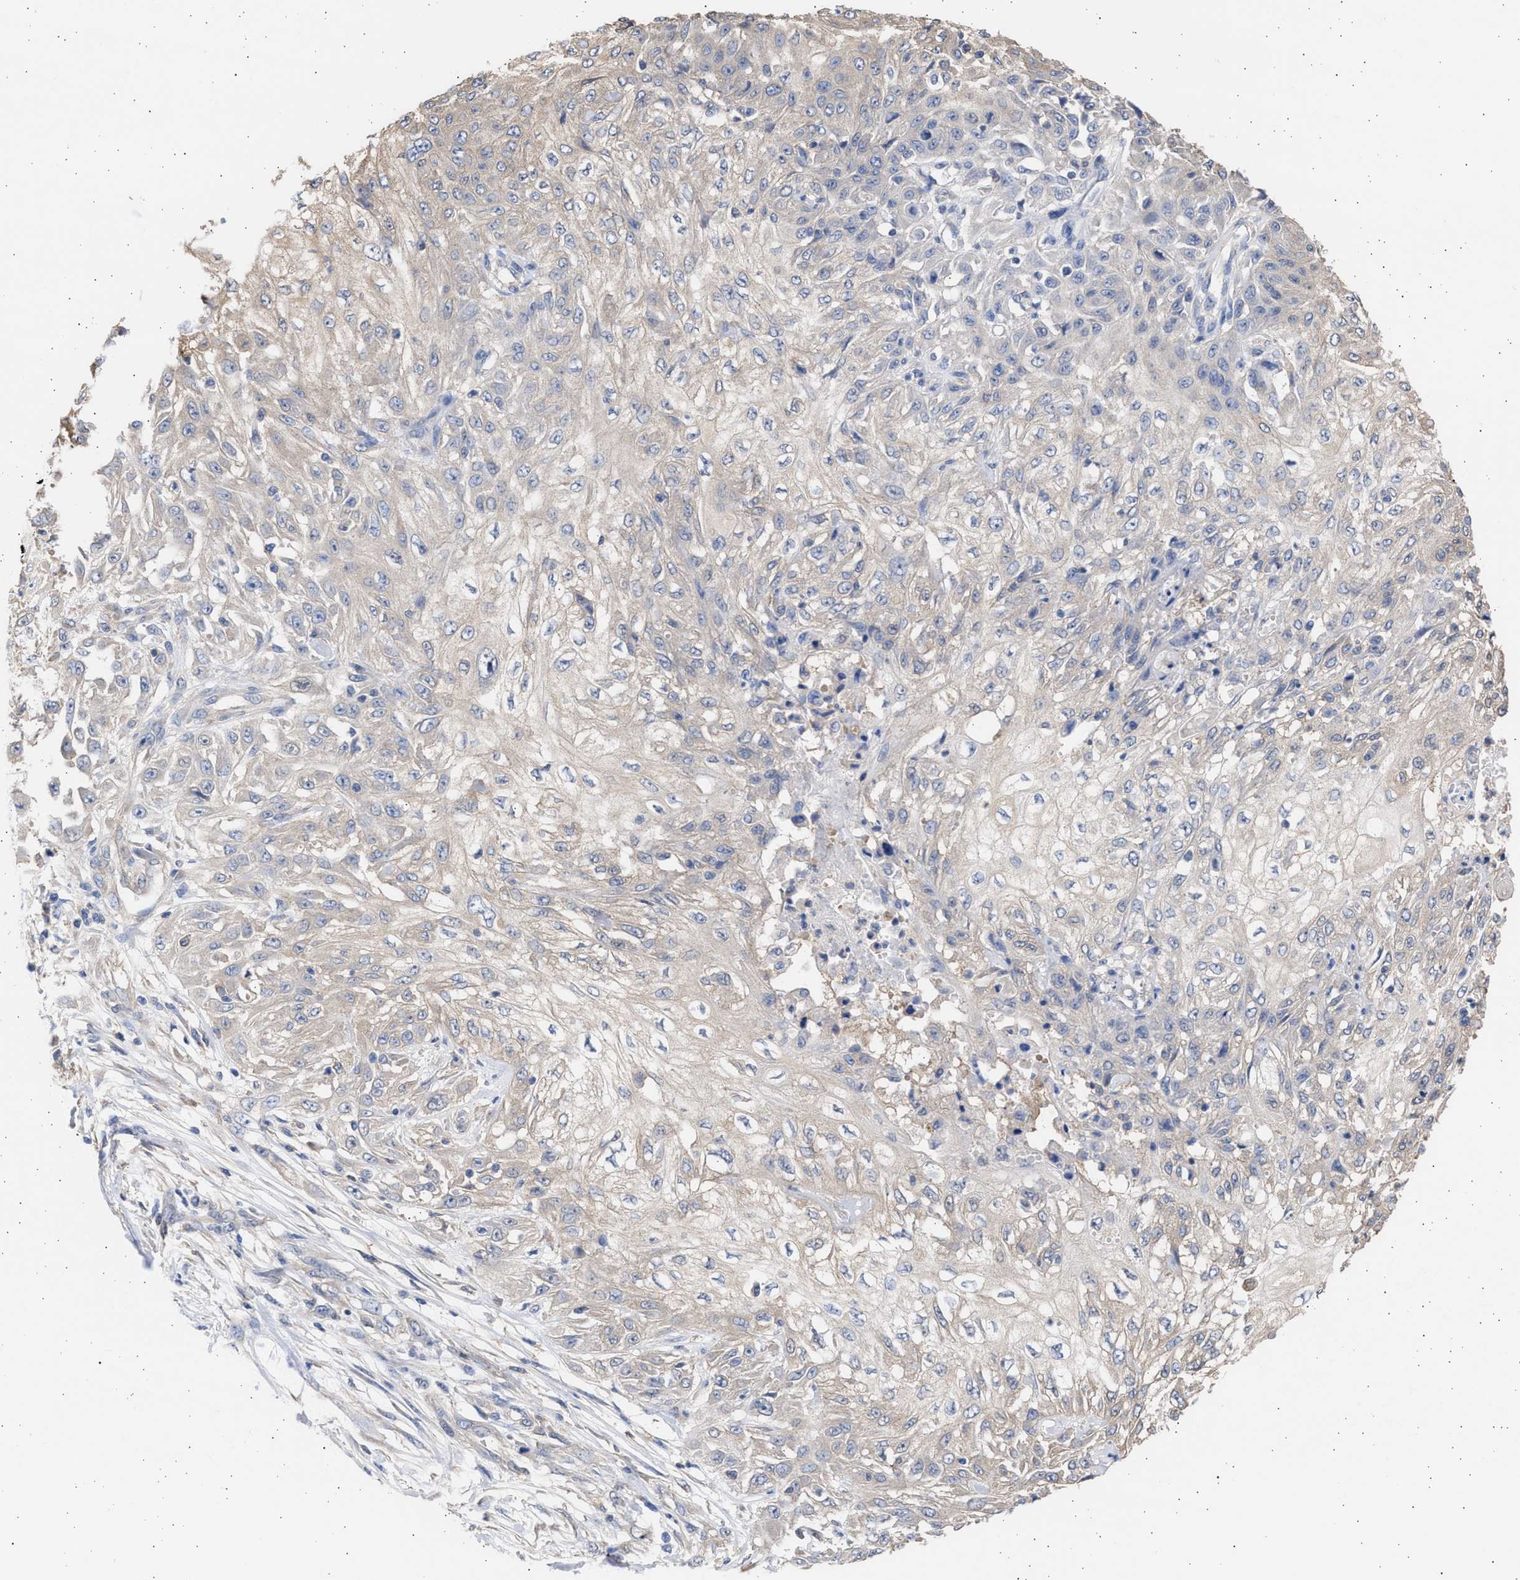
{"staining": {"intensity": "weak", "quantity": "<25%", "location": "cytoplasmic/membranous"}, "tissue": "skin cancer", "cell_type": "Tumor cells", "image_type": "cancer", "snomed": [{"axis": "morphology", "description": "Squamous cell carcinoma, NOS"}, {"axis": "morphology", "description": "Squamous cell carcinoma, metastatic, NOS"}, {"axis": "topography", "description": "Skin"}, {"axis": "topography", "description": "Lymph node"}], "caption": "Immunohistochemistry (IHC) photomicrograph of neoplastic tissue: skin cancer stained with DAB (3,3'-diaminobenzidine) reveals no significant protein positivity in tumor cells.", "gene": "ALDOC", "patient": {"sex": "male", "age": 75}}